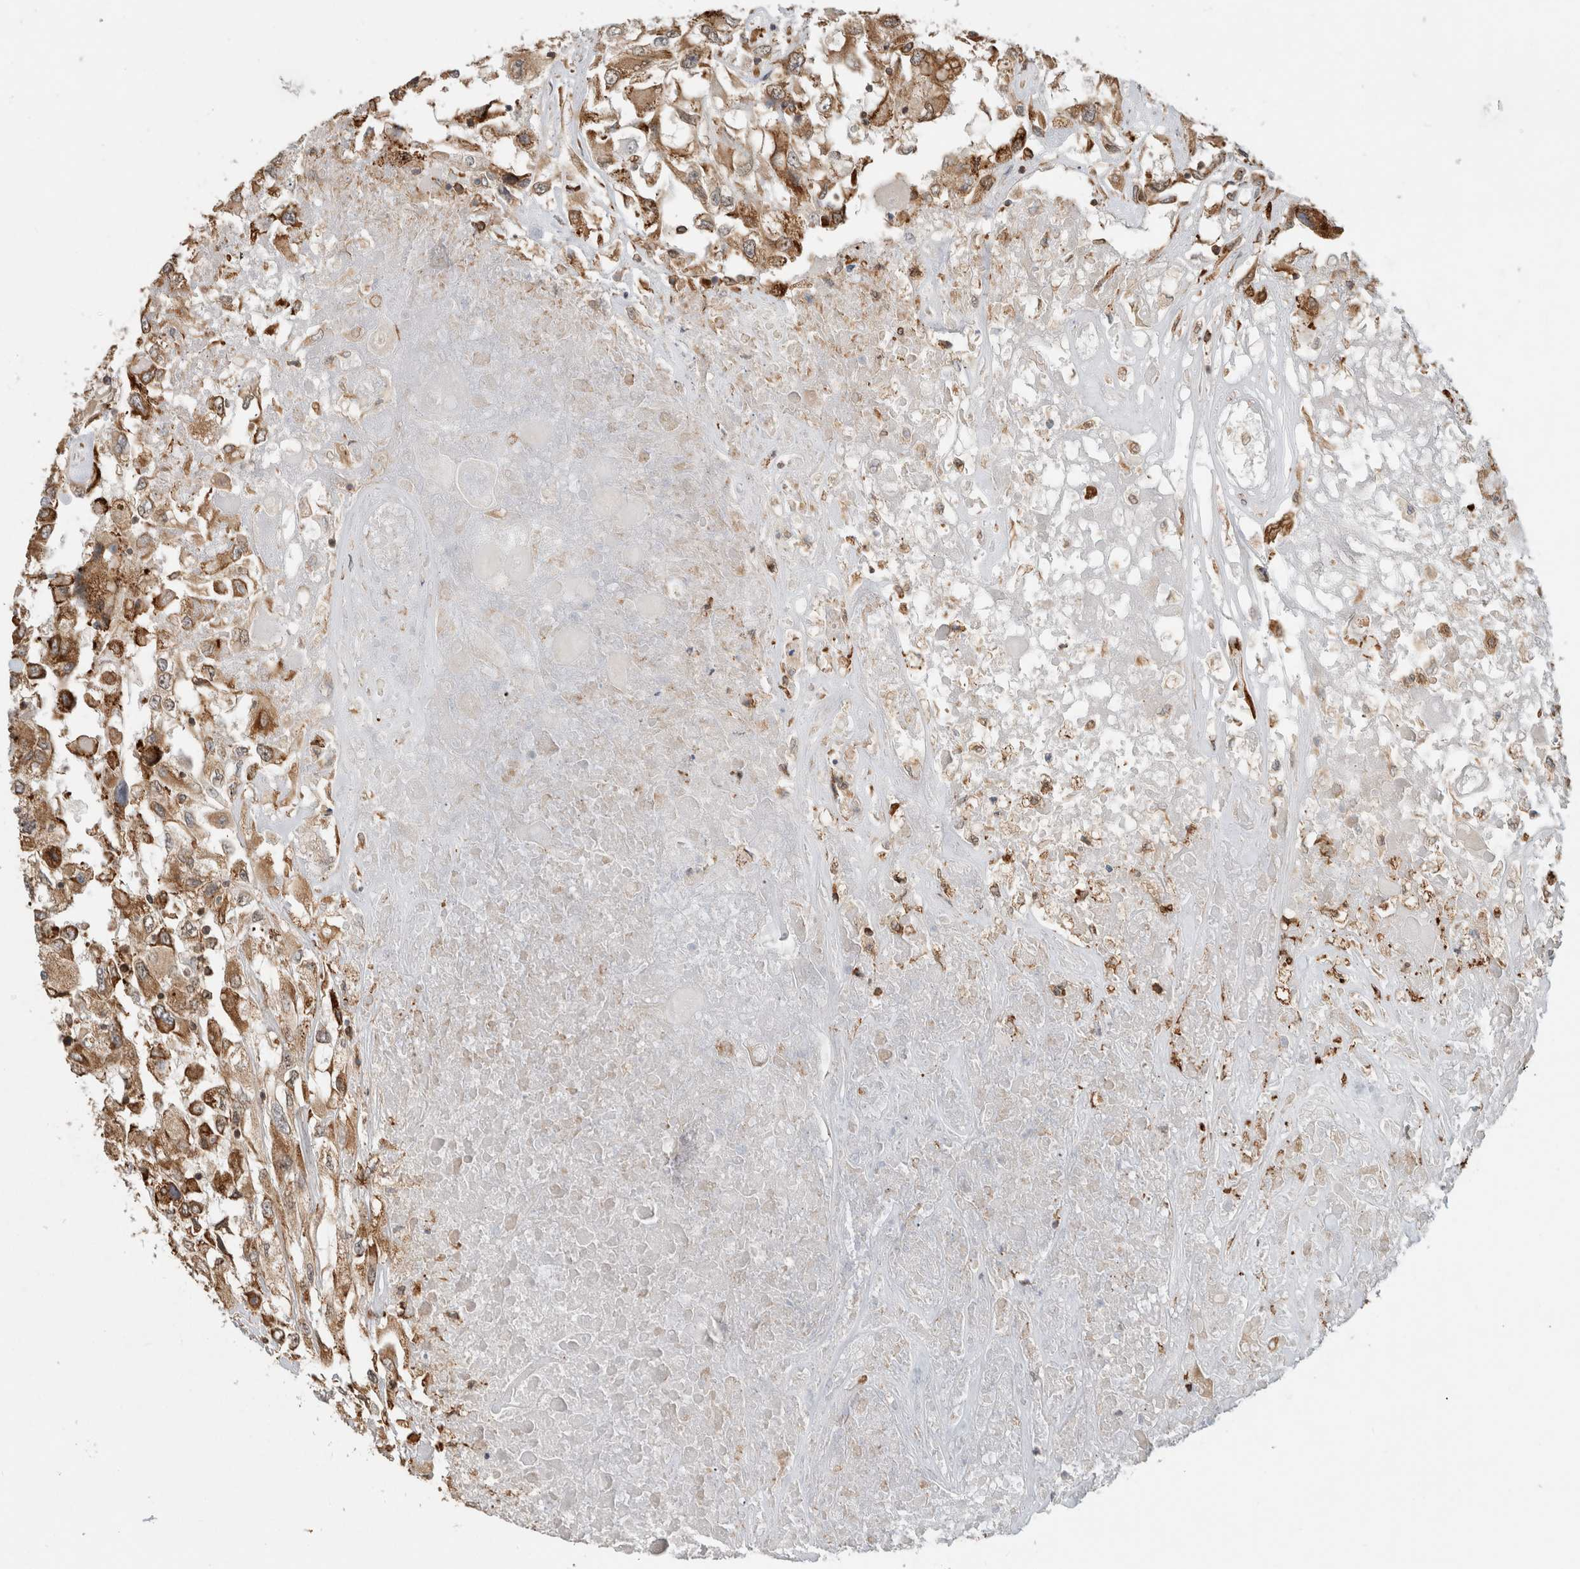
{"staining": {"intensity": "moderate", "quantity": ">75%", "location": "cytoplasmic/membranous"}, "tissue": "renal cancer", "cell_type": "Tumor cells", "image_type": "cancer", "snomed": [{"axis": "morphology", "description": "Adenocarcinoma, NOS"}, {"axis": "topography", "description": "Kidney"}], "caption": "This is an image of immunohistochemistry (IHC) staining of renal cancer, which shows moderate expression in the cytoplasmic/membranous of tumor cells.", "gene": "MS4A7", "patient": {"sex": "female", "age": 52}}